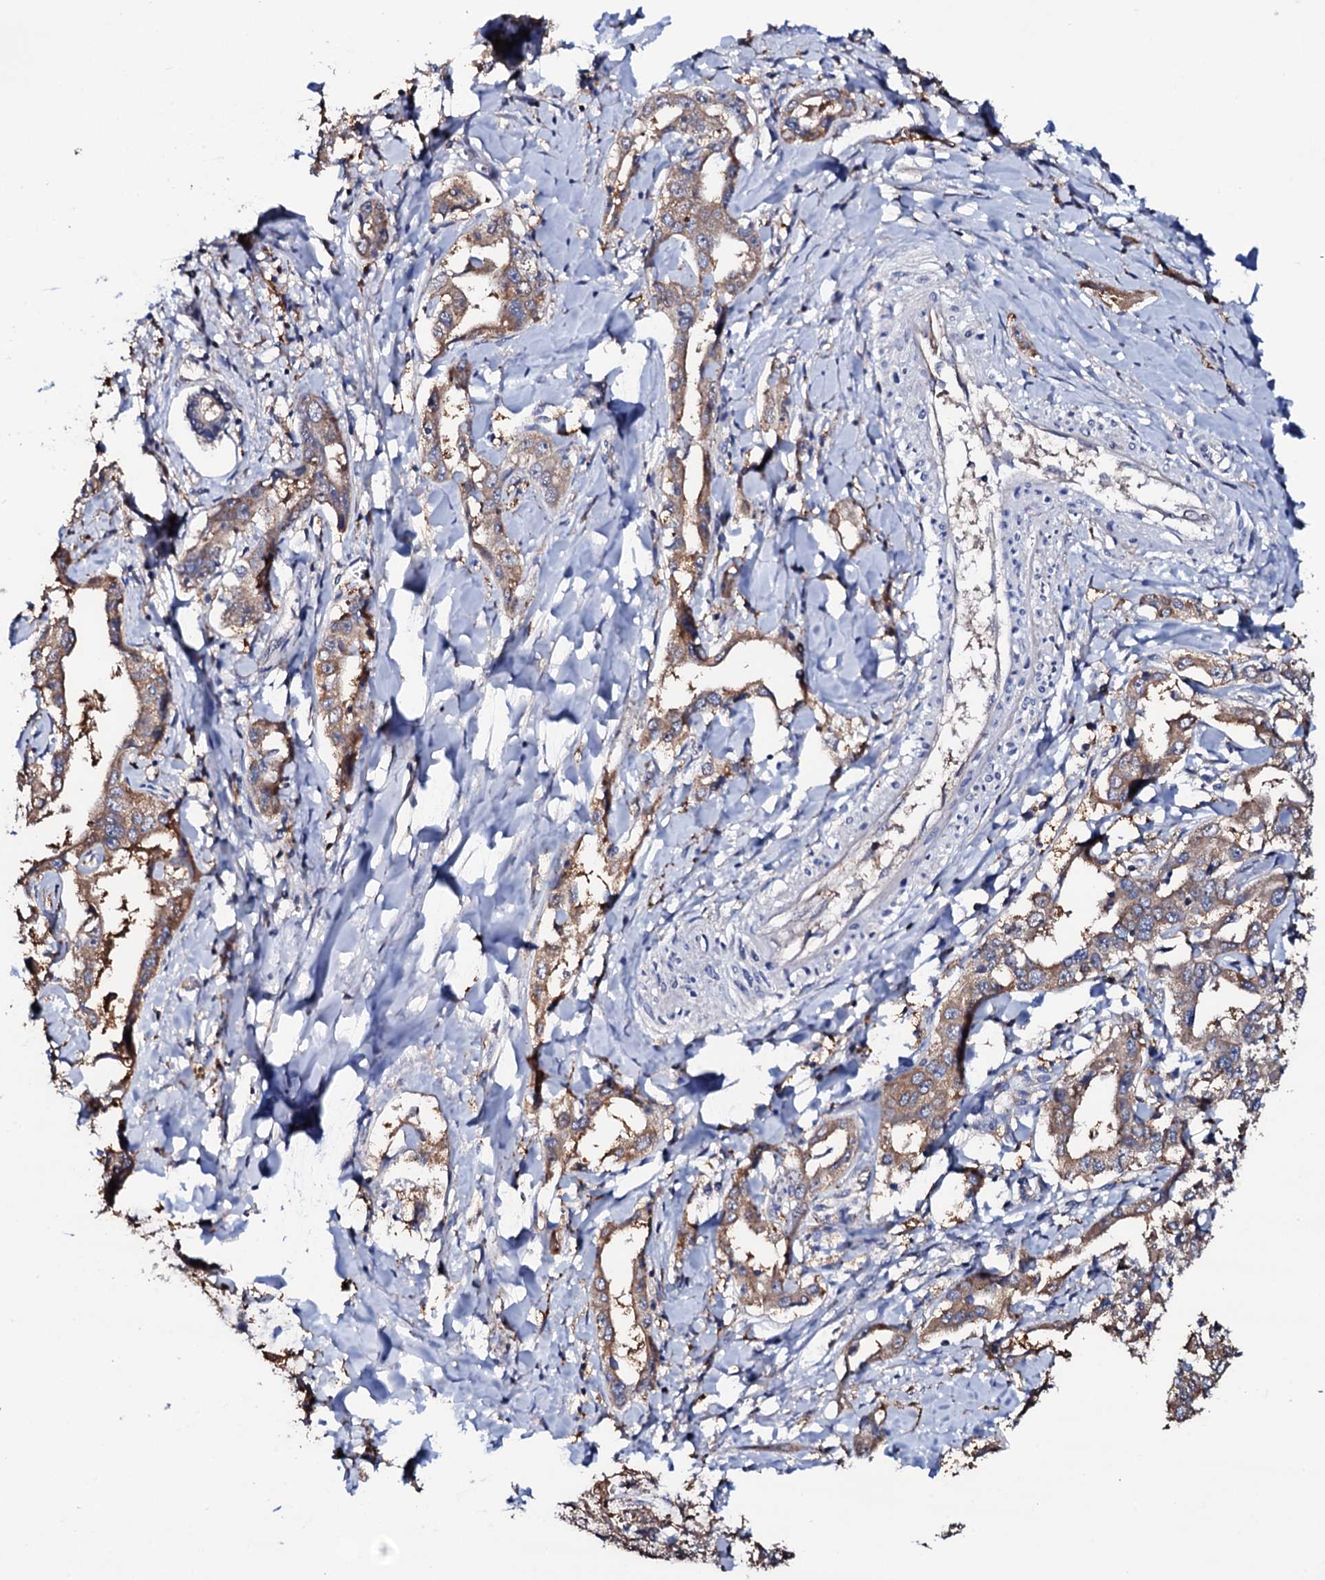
{"staining": {"intensity": "weak", "quantity": ">75%", "location": "cytoplasmic/membranous"}, "tissue": "liver cancer", "cell_type": "Tumor cells", "image_type": "cancer", "snomed": [{"axis": "morphology", "description": "Cholangiocarcinoma"}, {"axis": "topography", "description": "Liver"}], "caption": "There is low levels of weak cytoplasmic/membranous staining in tumor cells of liver cancer (cholangiocarcinoma), as demonstrated by immunohistochemical staining (brown color).", "gene": "TCAF2", "patient": {"sex": "male", "age": 59}}